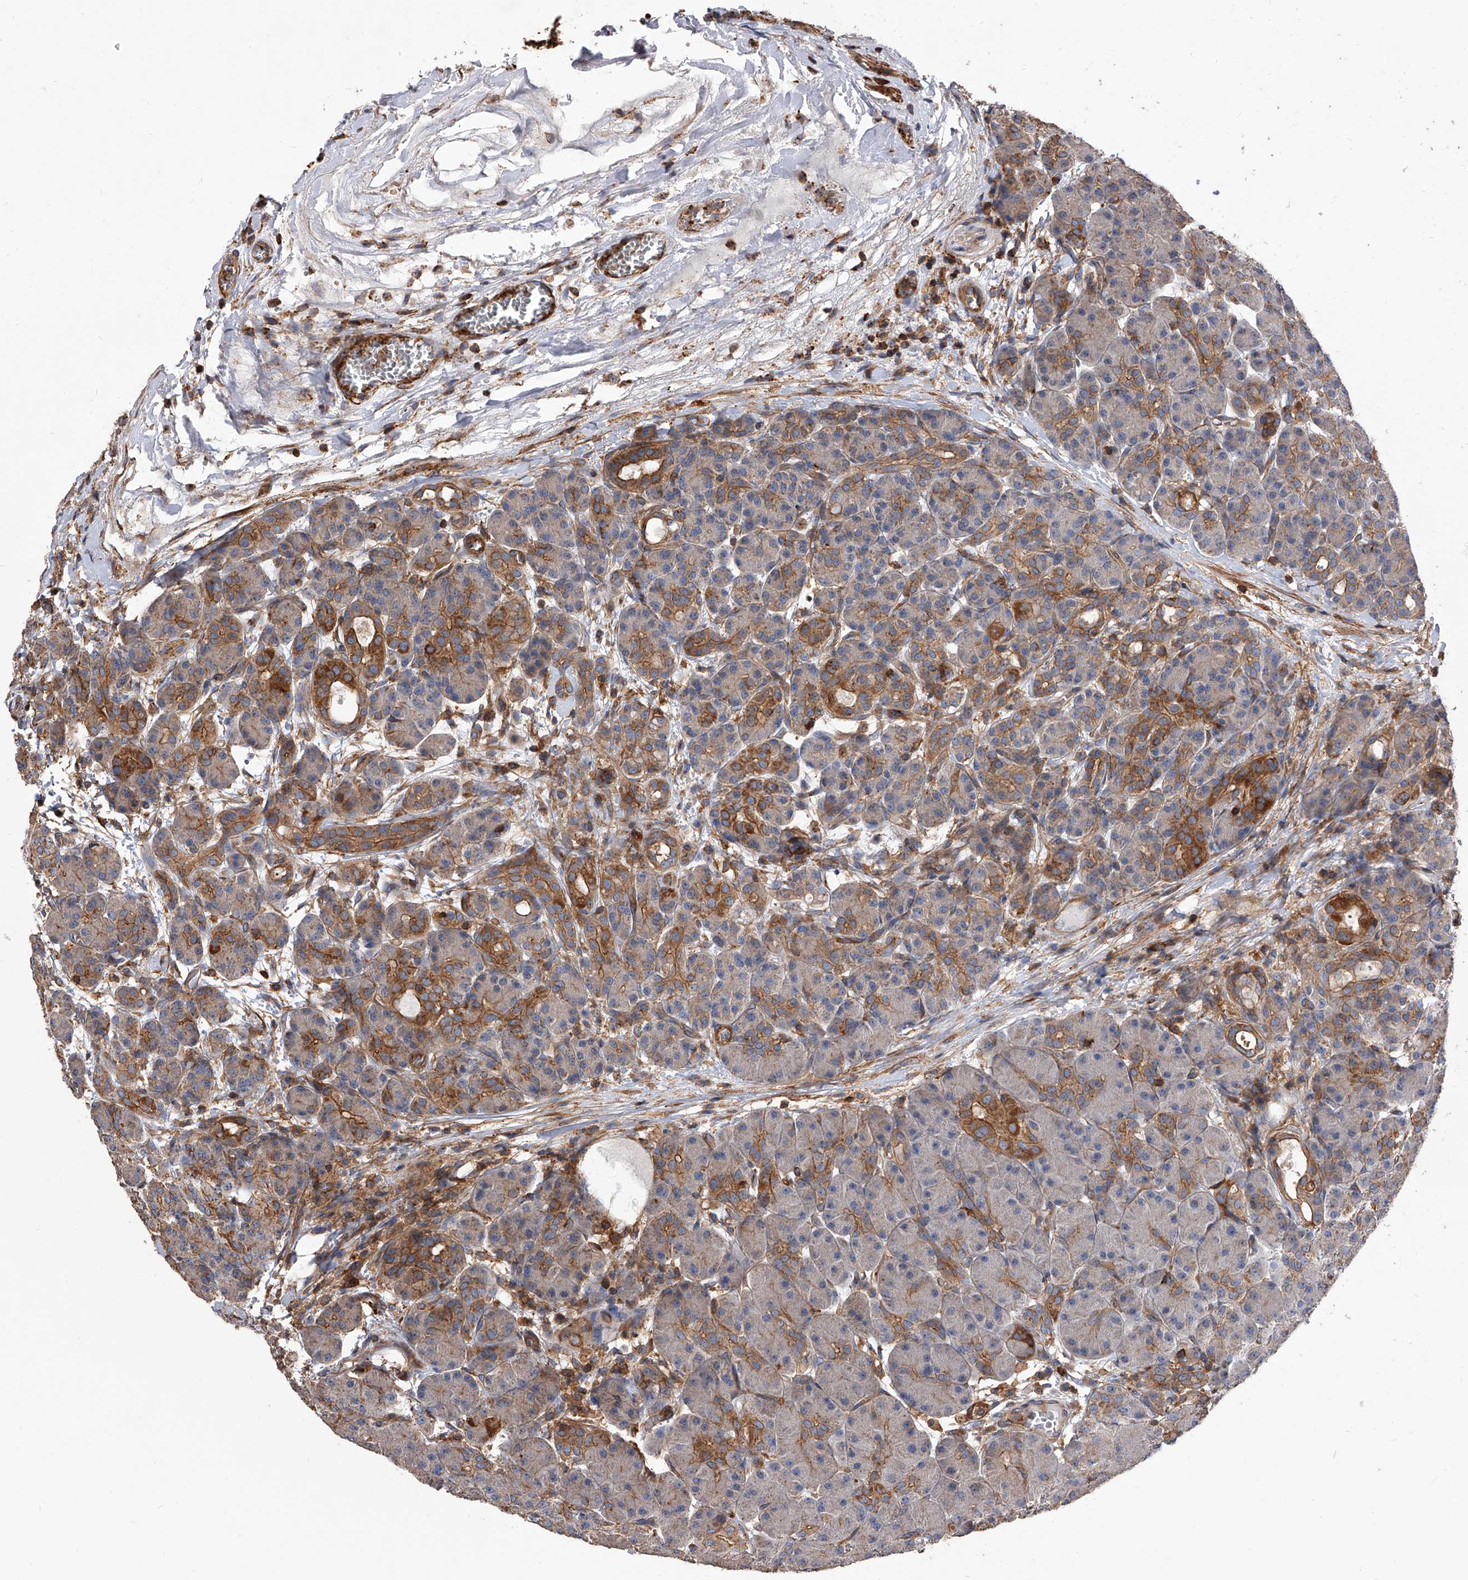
{"staining": {"intensity": "moderate", "quantity": "25%-75%", "location": "cytoplasmic/membranous"}, "tissue": "pancreas", "cell_type": "Exocrine glandular cells", "image_type": "normal", "snomed": [{"axis": "morphology", "description": "Normal tissue, NOS"}, {"axis": "topography", "description": "Pancreas"}], "caption": "Moderate cytoplasmic/membranous expression for a protein is appreciated in about 25%-75% of exocrine glandular cells of unremarkable pancreas using immunohistochemistry (IHC).", "gene": "PISD", "patient": {"sex": "male", "age": 63}}